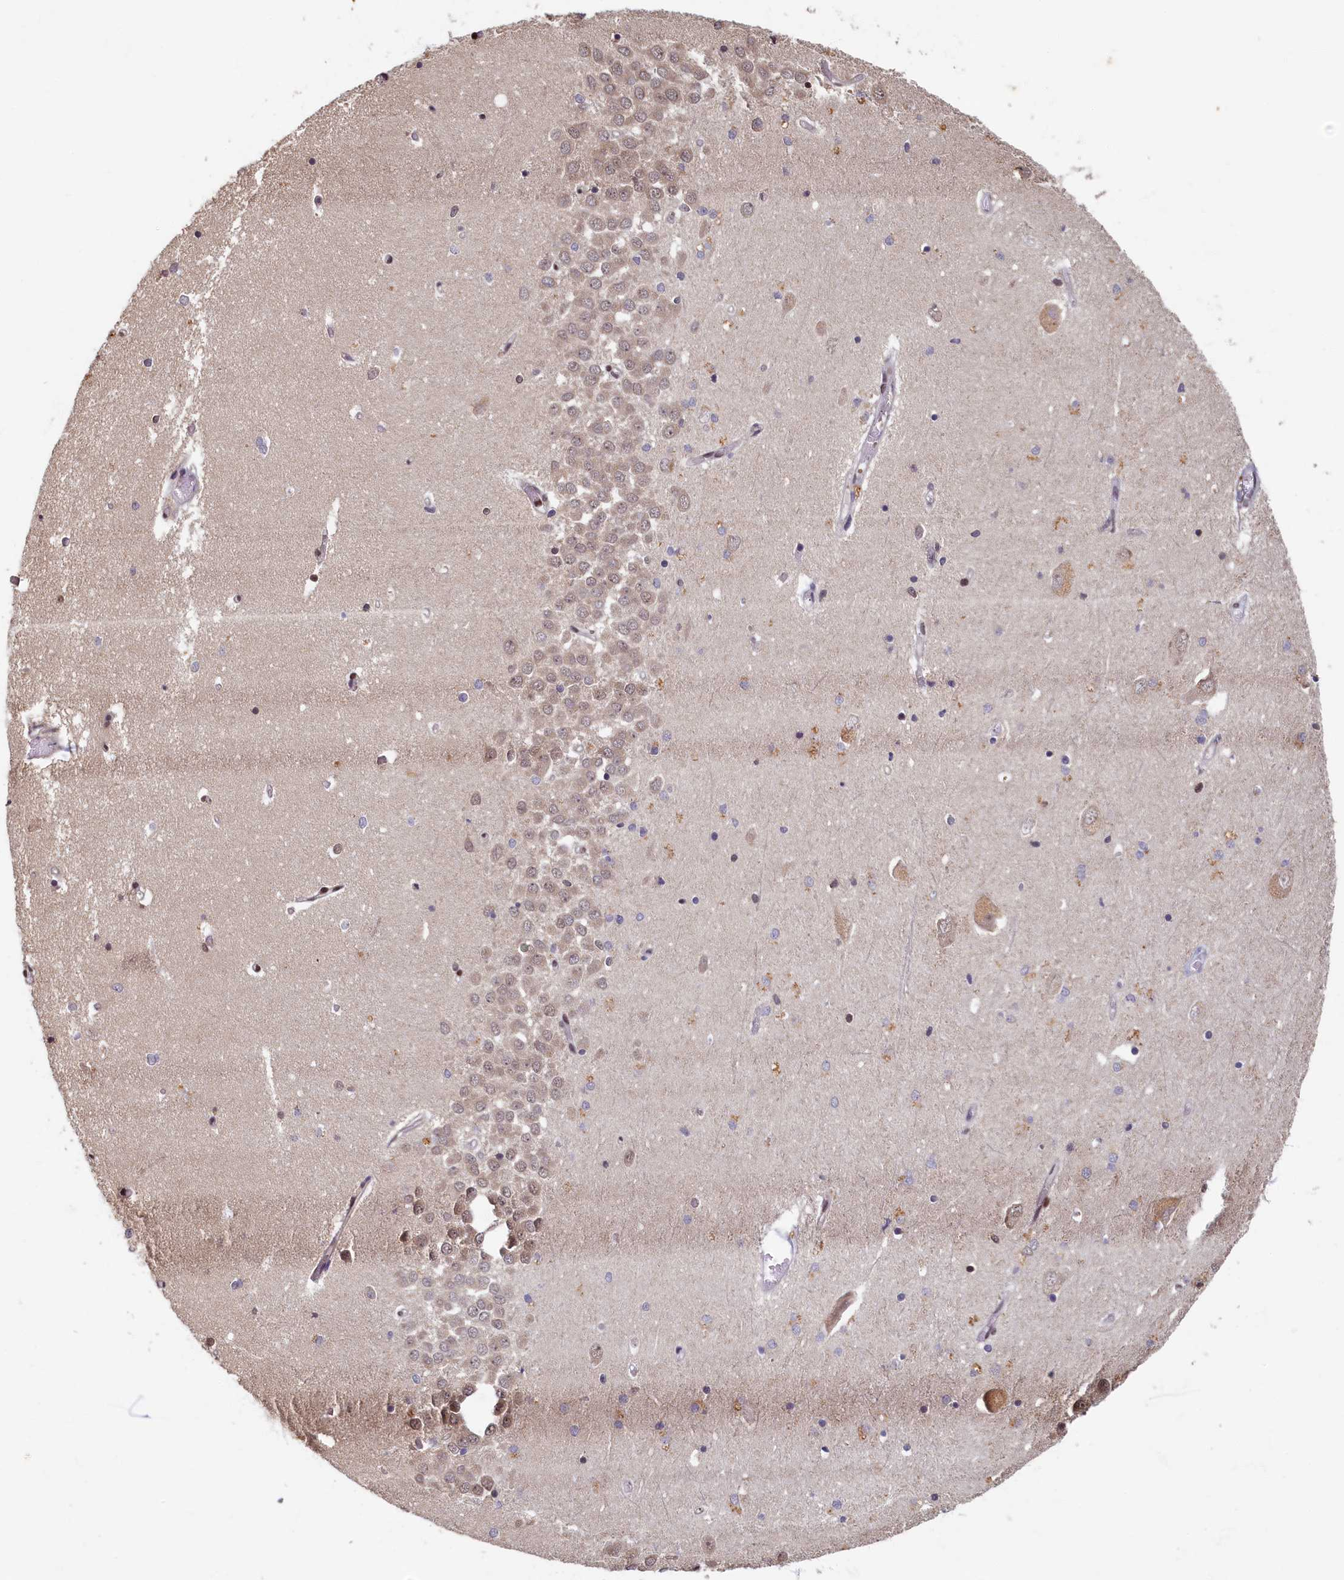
{"staining": {"intensity": "moderate", "quantity": "<25%", "location": "nuclear"}, "tissue": "hippocampus", "cell_type": "Glial cells", "image_type": "normal", "snomed": [{"axis": "morphology", "description": "Normal tissue, NOS"}, {"axis": "topography", "description": "Hippocampus"}], "caption": "A brown stain highlights moderate nuclear expression of a protein in glial cells of unremarkable hippocampus.", "gene": "CKAP2L", "patient": {"sex": "male", "age": 70}}